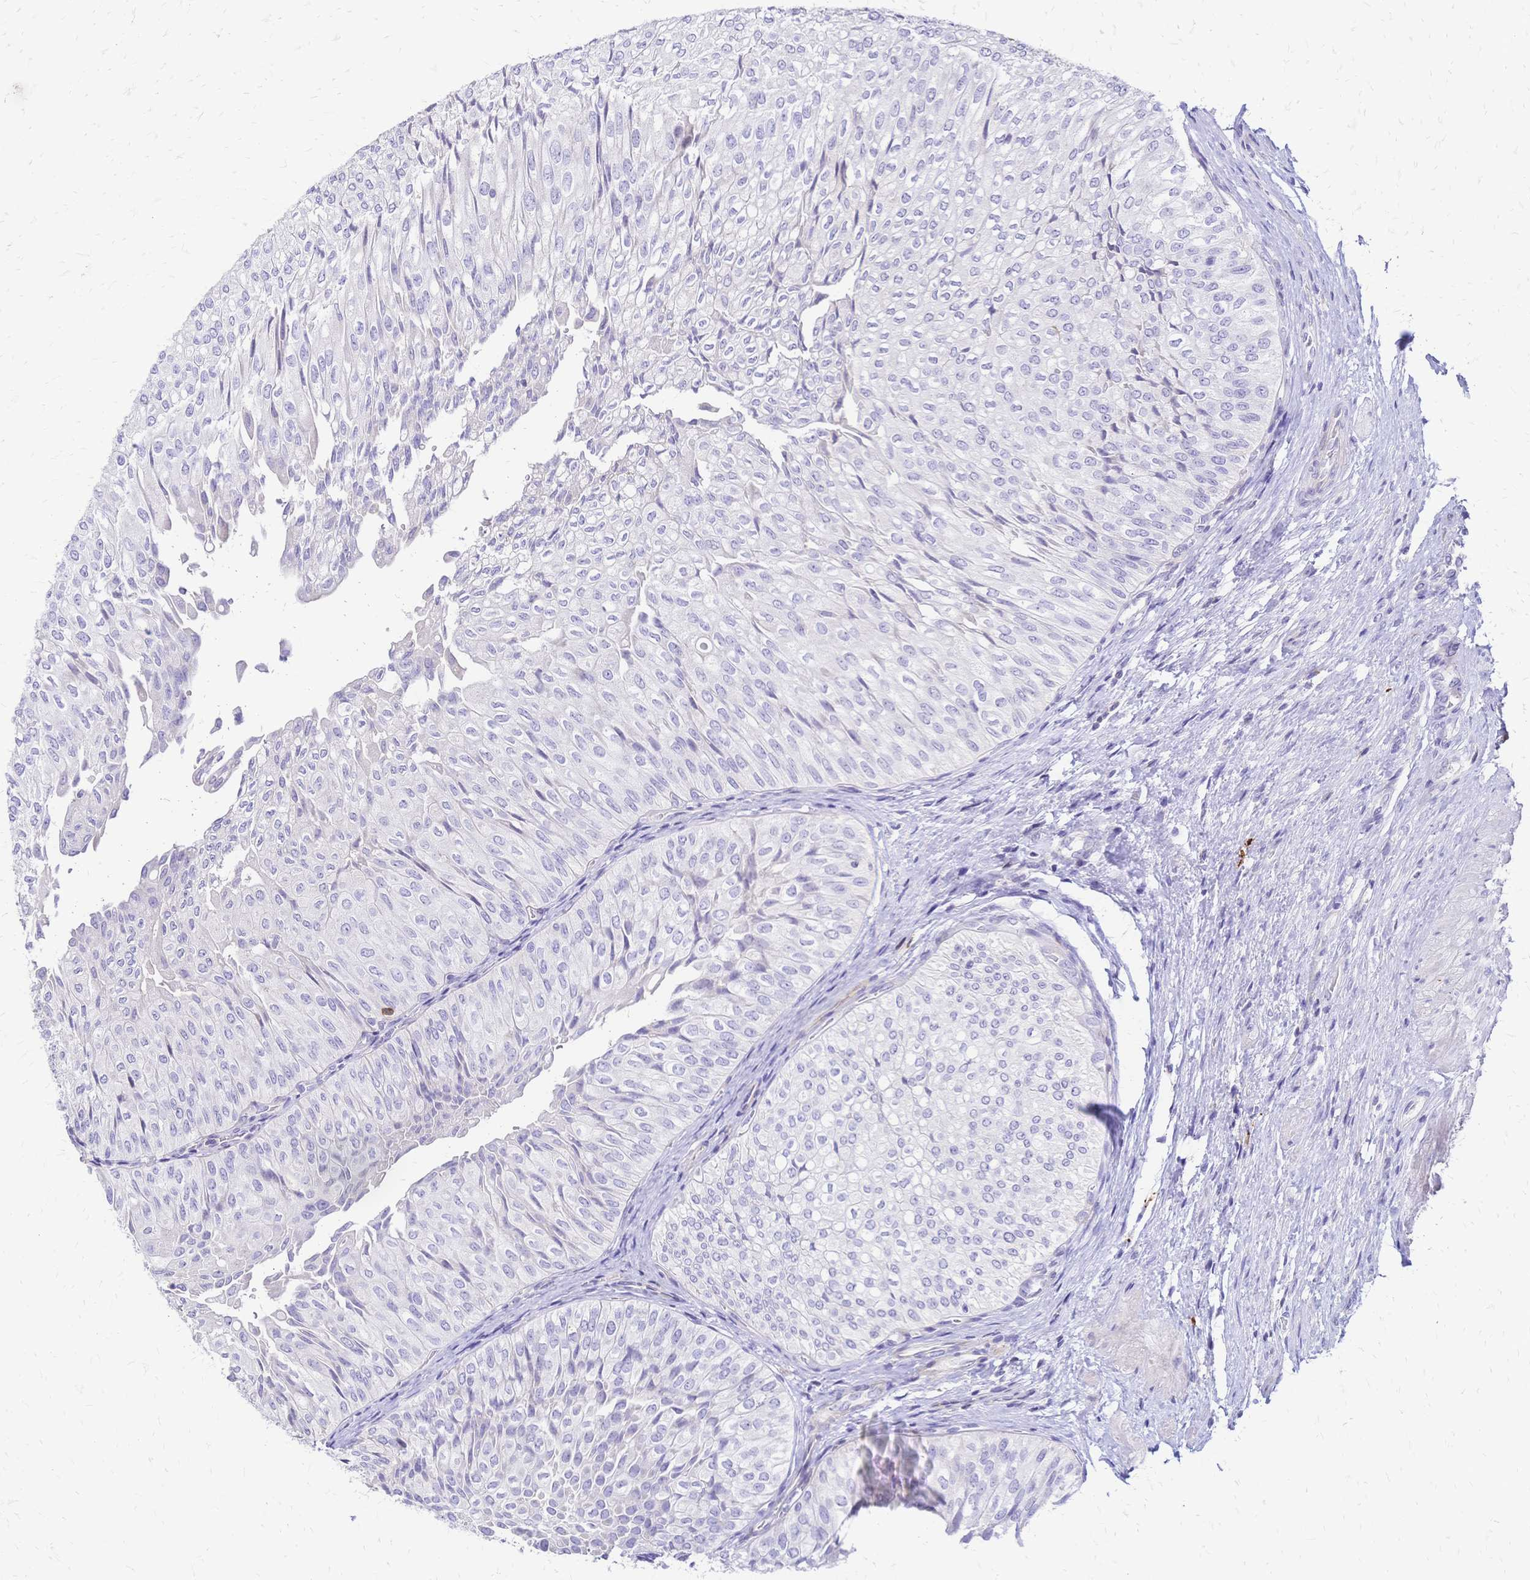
{"staining": {"intensity": "negative", "quantity": "none", "location": "none"}, "tissue": "urothelial cancer", "cell_type": "Tumor cells", "image_type": "cancer", "snomed": [{"axis": "morphology", "description": "Urothelial carcinoma, NOS"}, {"axis": "topography", "description": "Urinary bladder"}], "caption": "Protein analysis of urothelial cancer displays no significant expression in tumor cells. (Stains: DAB (3,3'-diaminobenzidine) immunohistochemistry (IHC) with hematoxylin counter stain, Microscopy: brightfield microscopy at high magnification).", "gene": "IL2RA", "patient": {"sex": "male", "age": 62}}